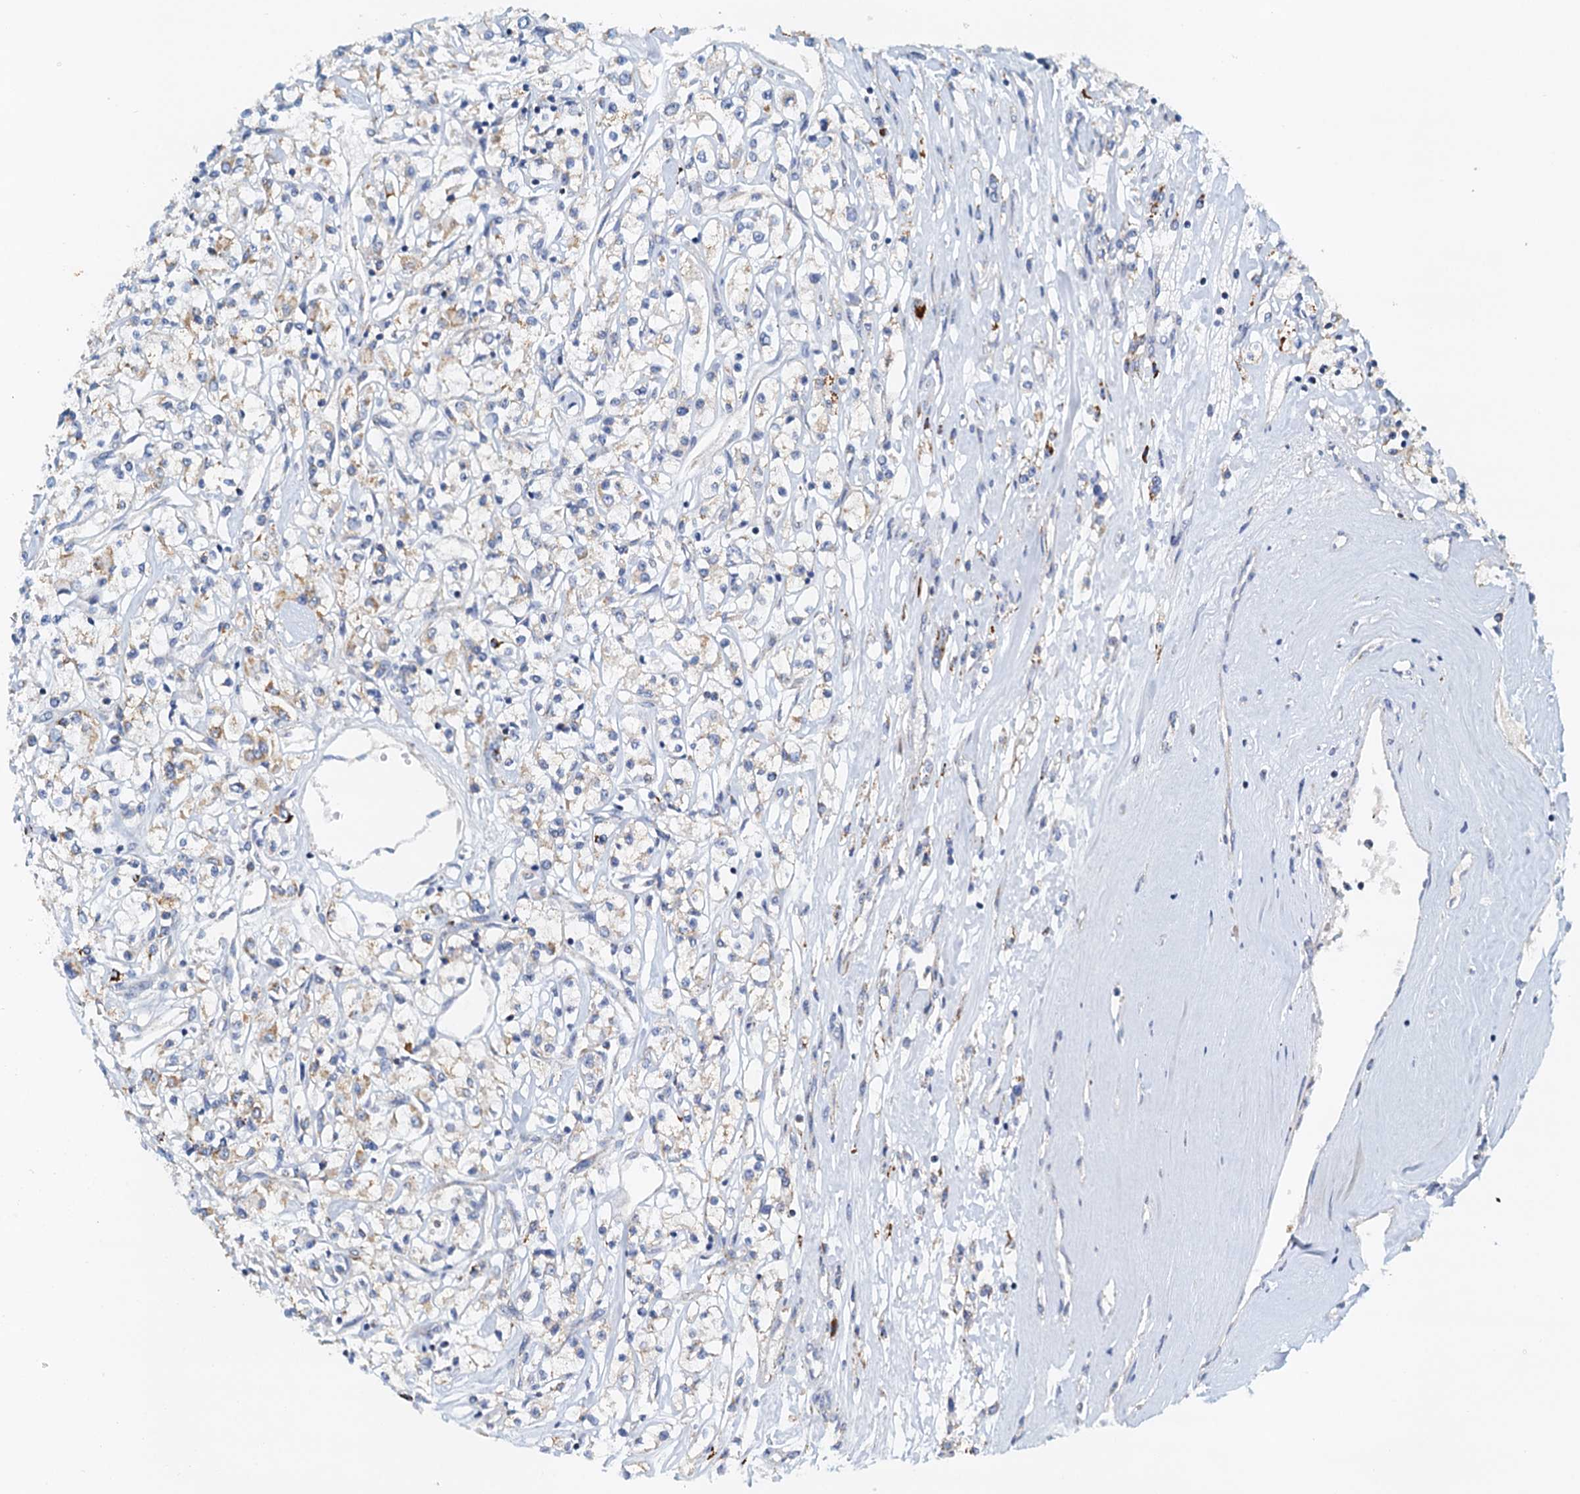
{"staining": {"intensity": "weak", "quantity": "25%-75%", "location": "cytoplasmic/membranous"}, "tissue": "renal cancer", "cell_type": "Tumor cells", "image_type": "cancer", "snomed": [{"axis": "morphology", "description": "Adenocarcinoma, NOS"}, {"axis": "topography", "description": "Kidney"}], "caption": "Renal cancer (adenocarcinoma) tissue exhibits weak cytoplasmic/membranous positivity in about 25%-75% of tumor cells, visualized by immunohistochemistry. (brown staining indicates protein expression, while blue staining denotes nuclei).", "gene": "POC1A", "patient": {"sex": "female", "age": 59}}